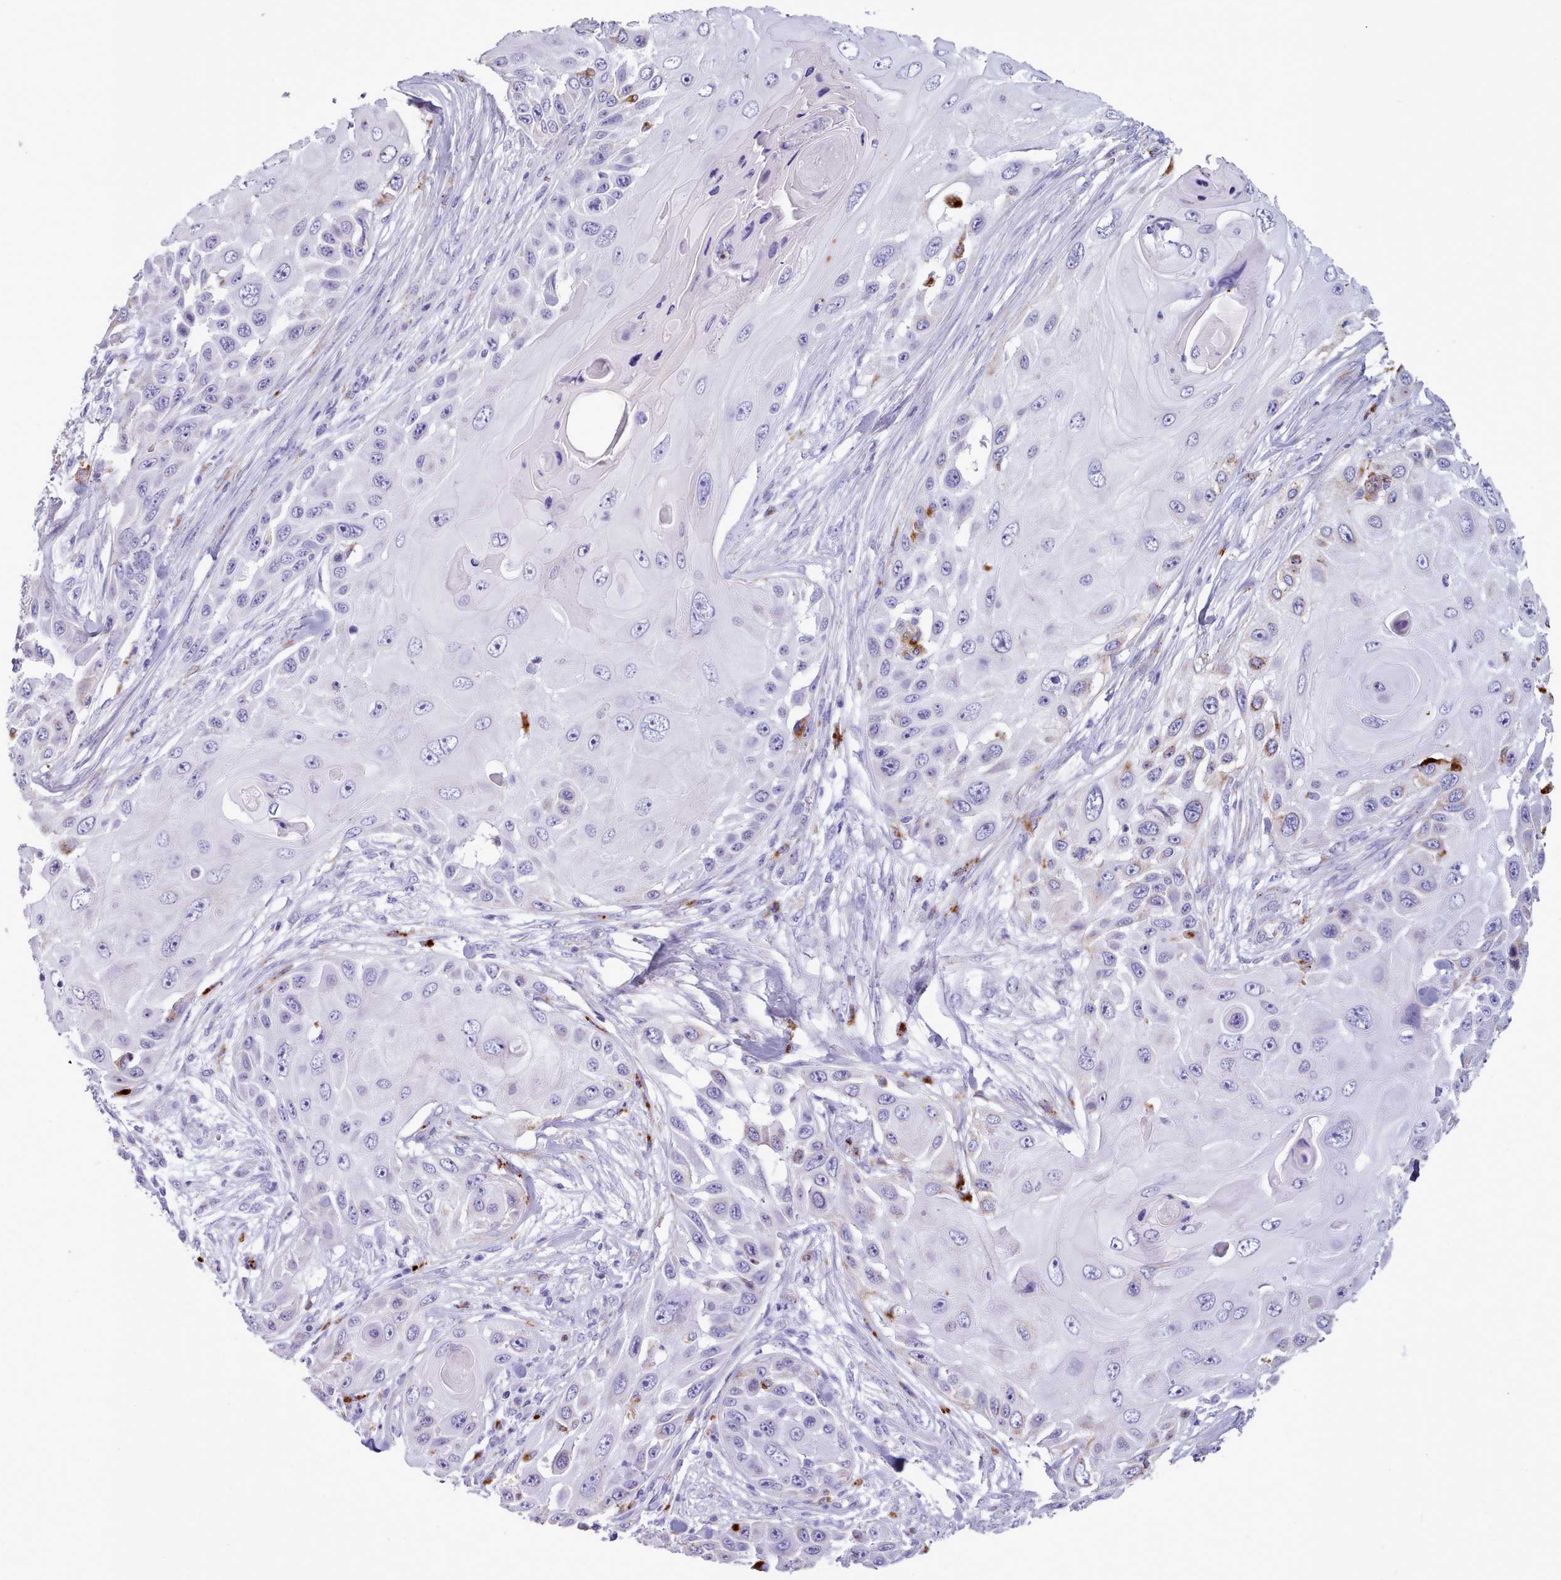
{"staining": {"intensity": "negative", "quantity": "none", "location": "none"}, "tissue": "skin cancer", "cell_type": "Tumor cells", "image_type": "cancer", "snomed": [{"axis": "morphology", "description": "Squamous cell carcinoma, NOS"}, {"axis": "topography", "description": "Skin"}], "caption": "The micrograph exhibits no significant expression in tumor cells of skin cancer. Brightfield microscopy of immunohistochemistry stained with DAB (3,3'-diaminobenzidine) (brown) and hematoxylin (blue), captured at high magnification.", "gene": "GAA", "patient": {"sex": "female", "age": 44}}